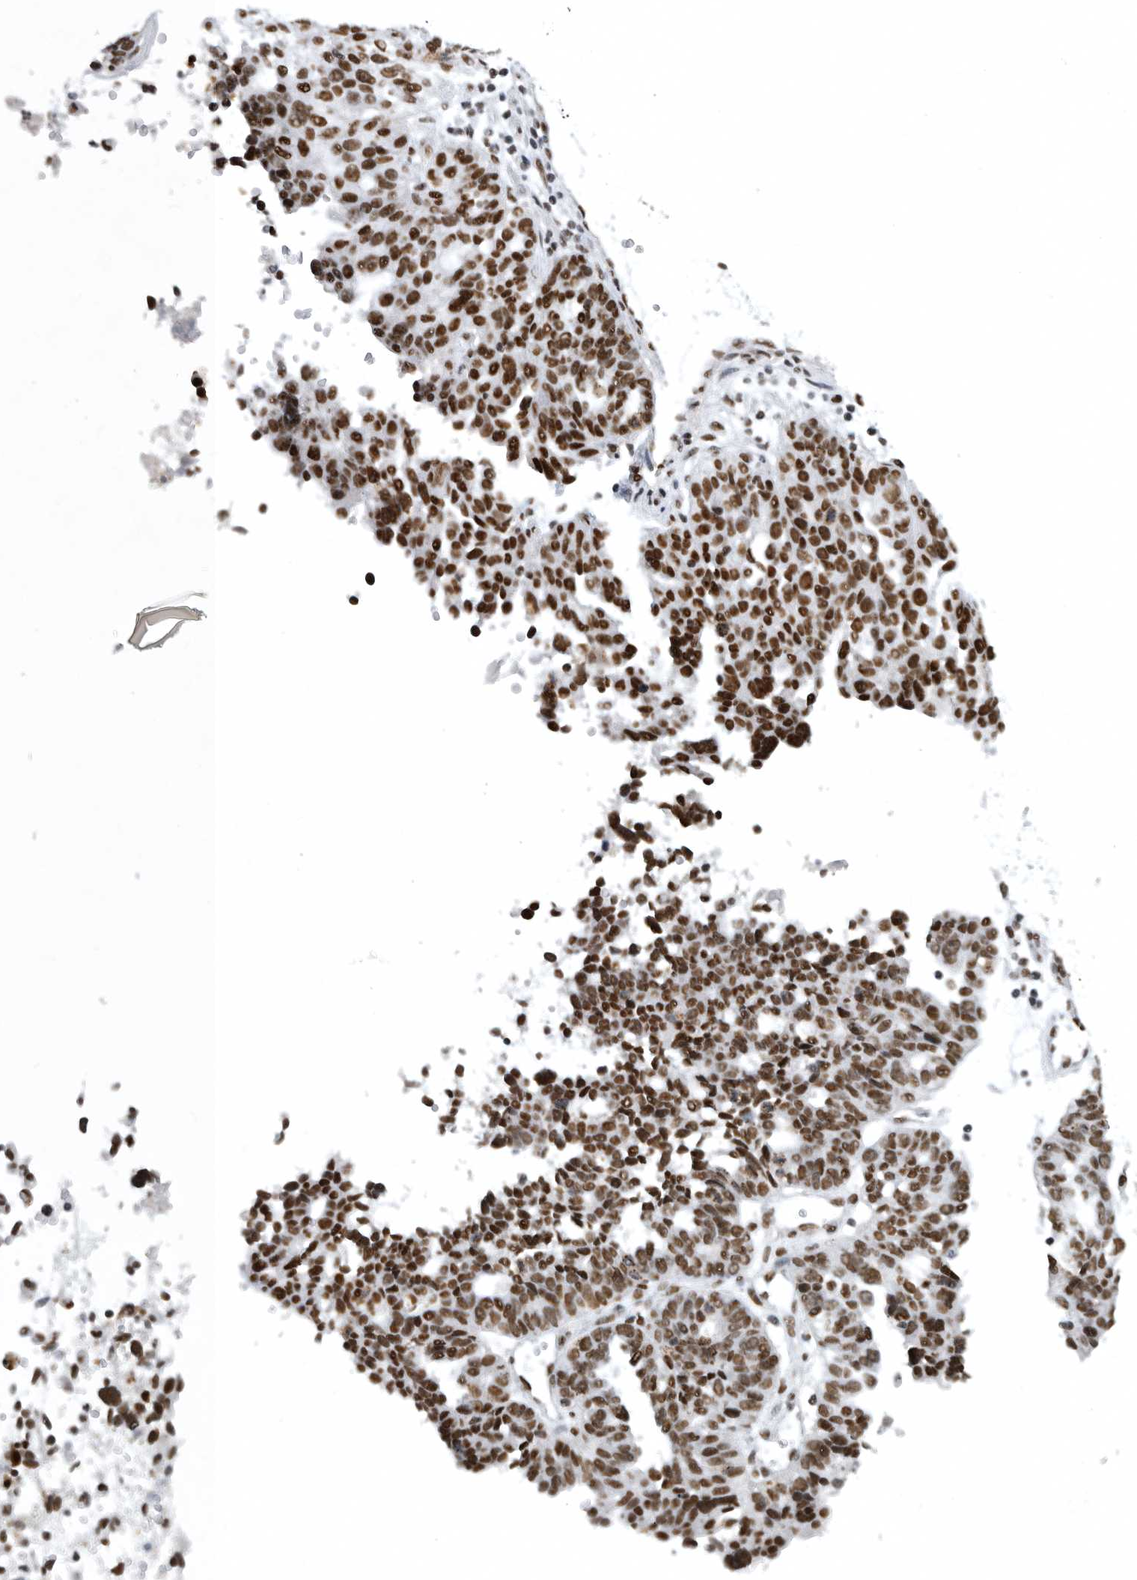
{"staining": {"intensity": "strong", "quantity": ">75%", "location": "nuclear"}, "tissue": "ovarian cancer", "cell_type": "Tumor cells", "image_type": "cancer", "snomed": [{"axis": "morphology", "description": "Cystadenocarcinoma, serous, NOS"}, {"axis": "topography", "description": "Ovary"}], "caption": "This photomicrograph exhibits immunohistochemistry staining of ovarian serous cystadenocarcinoma, with high strong nuclear staining in approximately >75% of tumor cells.", "gene": "BCLAF1", "patient": {"sex": "female", "age": 59}}